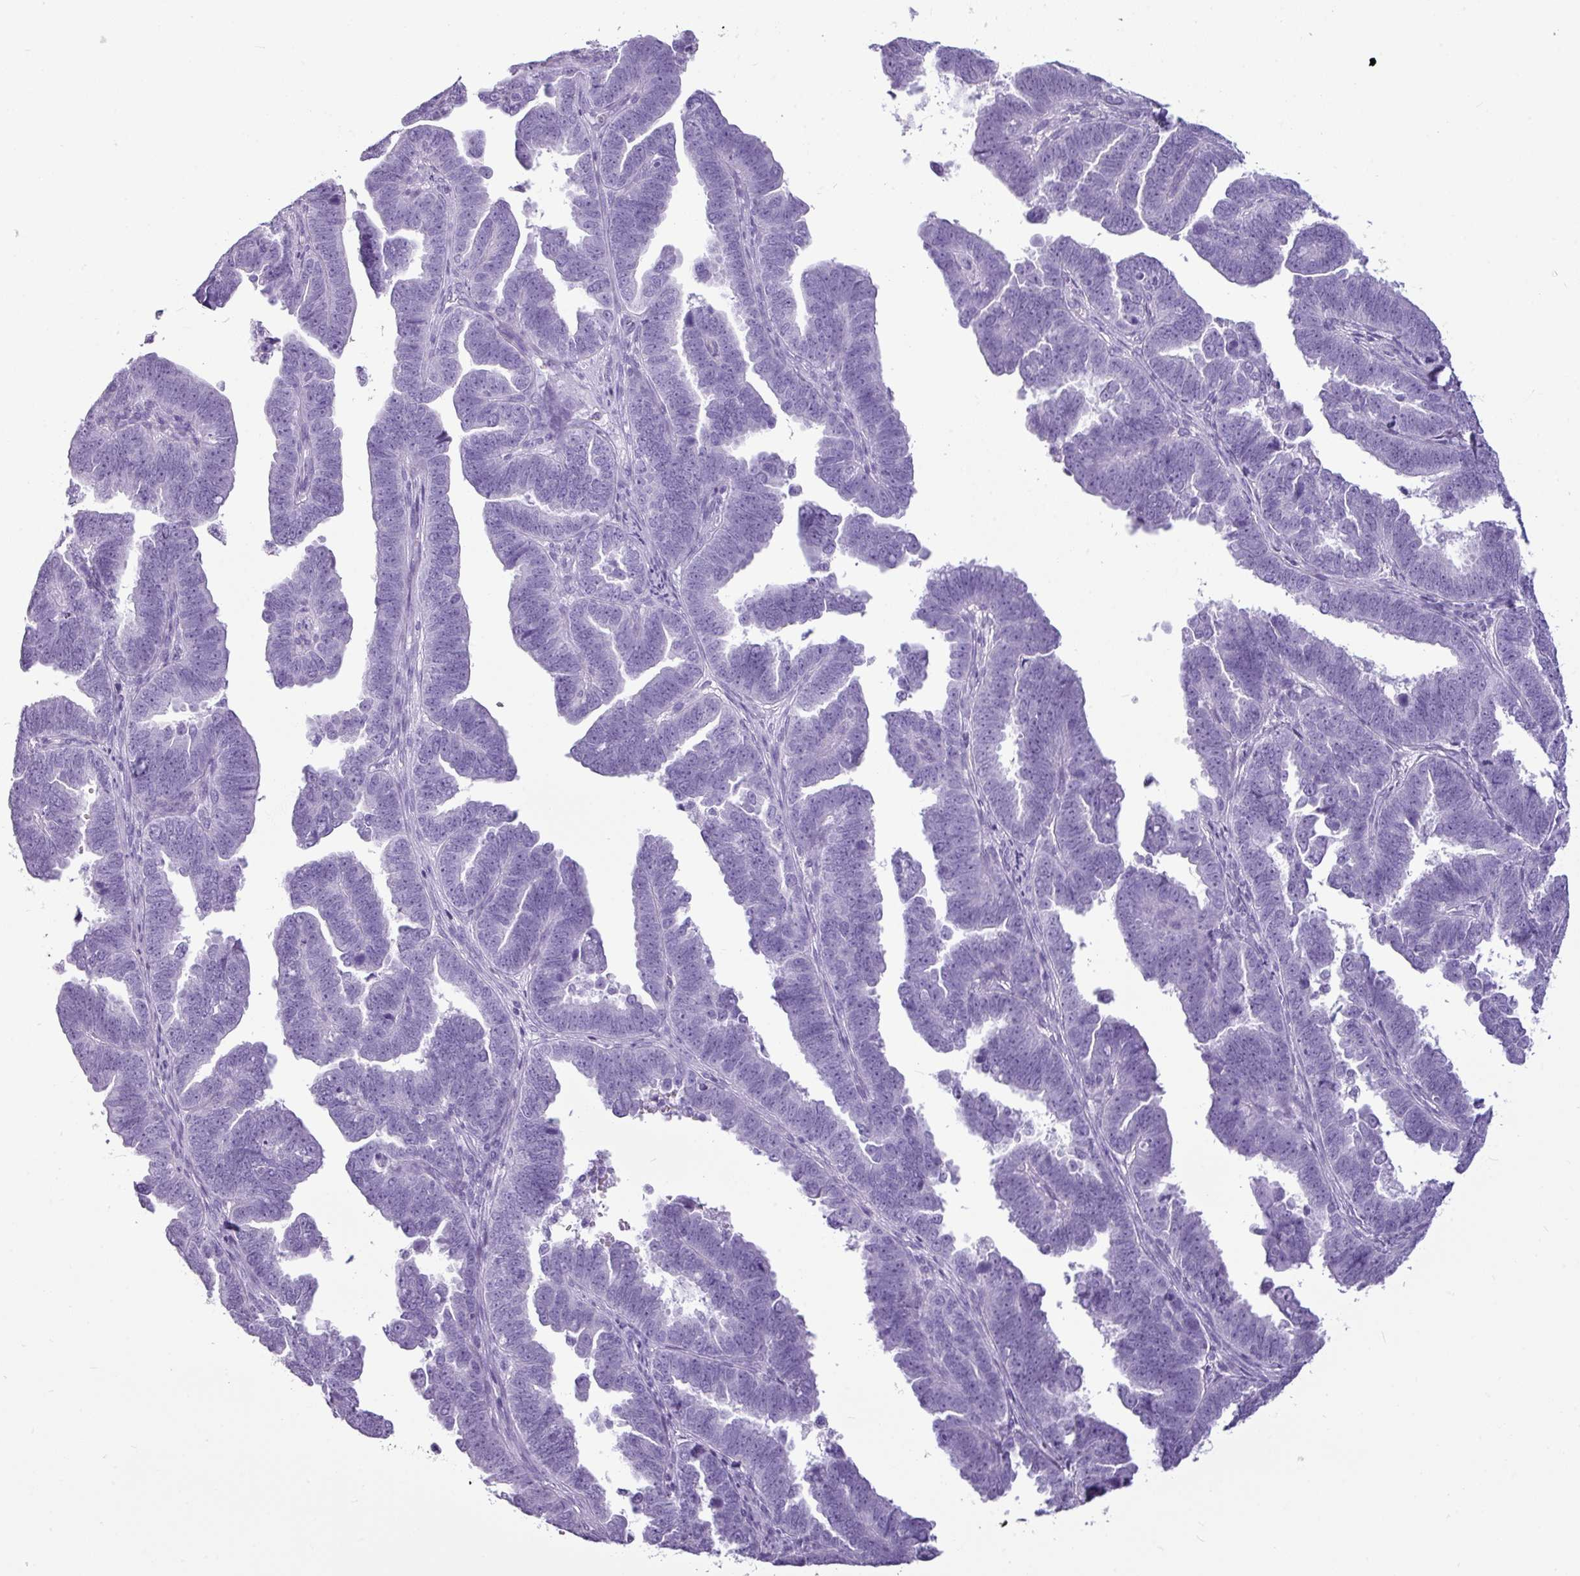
{"staining": {"intensity": "negative", "quantity": "none", "location": "none"}, "tissue": "endometrial cancer", "cell_type": "Tumor cells", "image_type": "cancer", "snomed": [{"axis": "morphology", "description": "Adenocarcinoma, NOS"}, {"axis": "topography", "description": "Endometrium"}], "caption": "IHC micrograph of human endometrial adenocarcinoma stained for a protein (brown), which exhibits no positivity in tumor cells.", "gene": "AMY1B", "patient": {"sex": "female", "age": 75}}